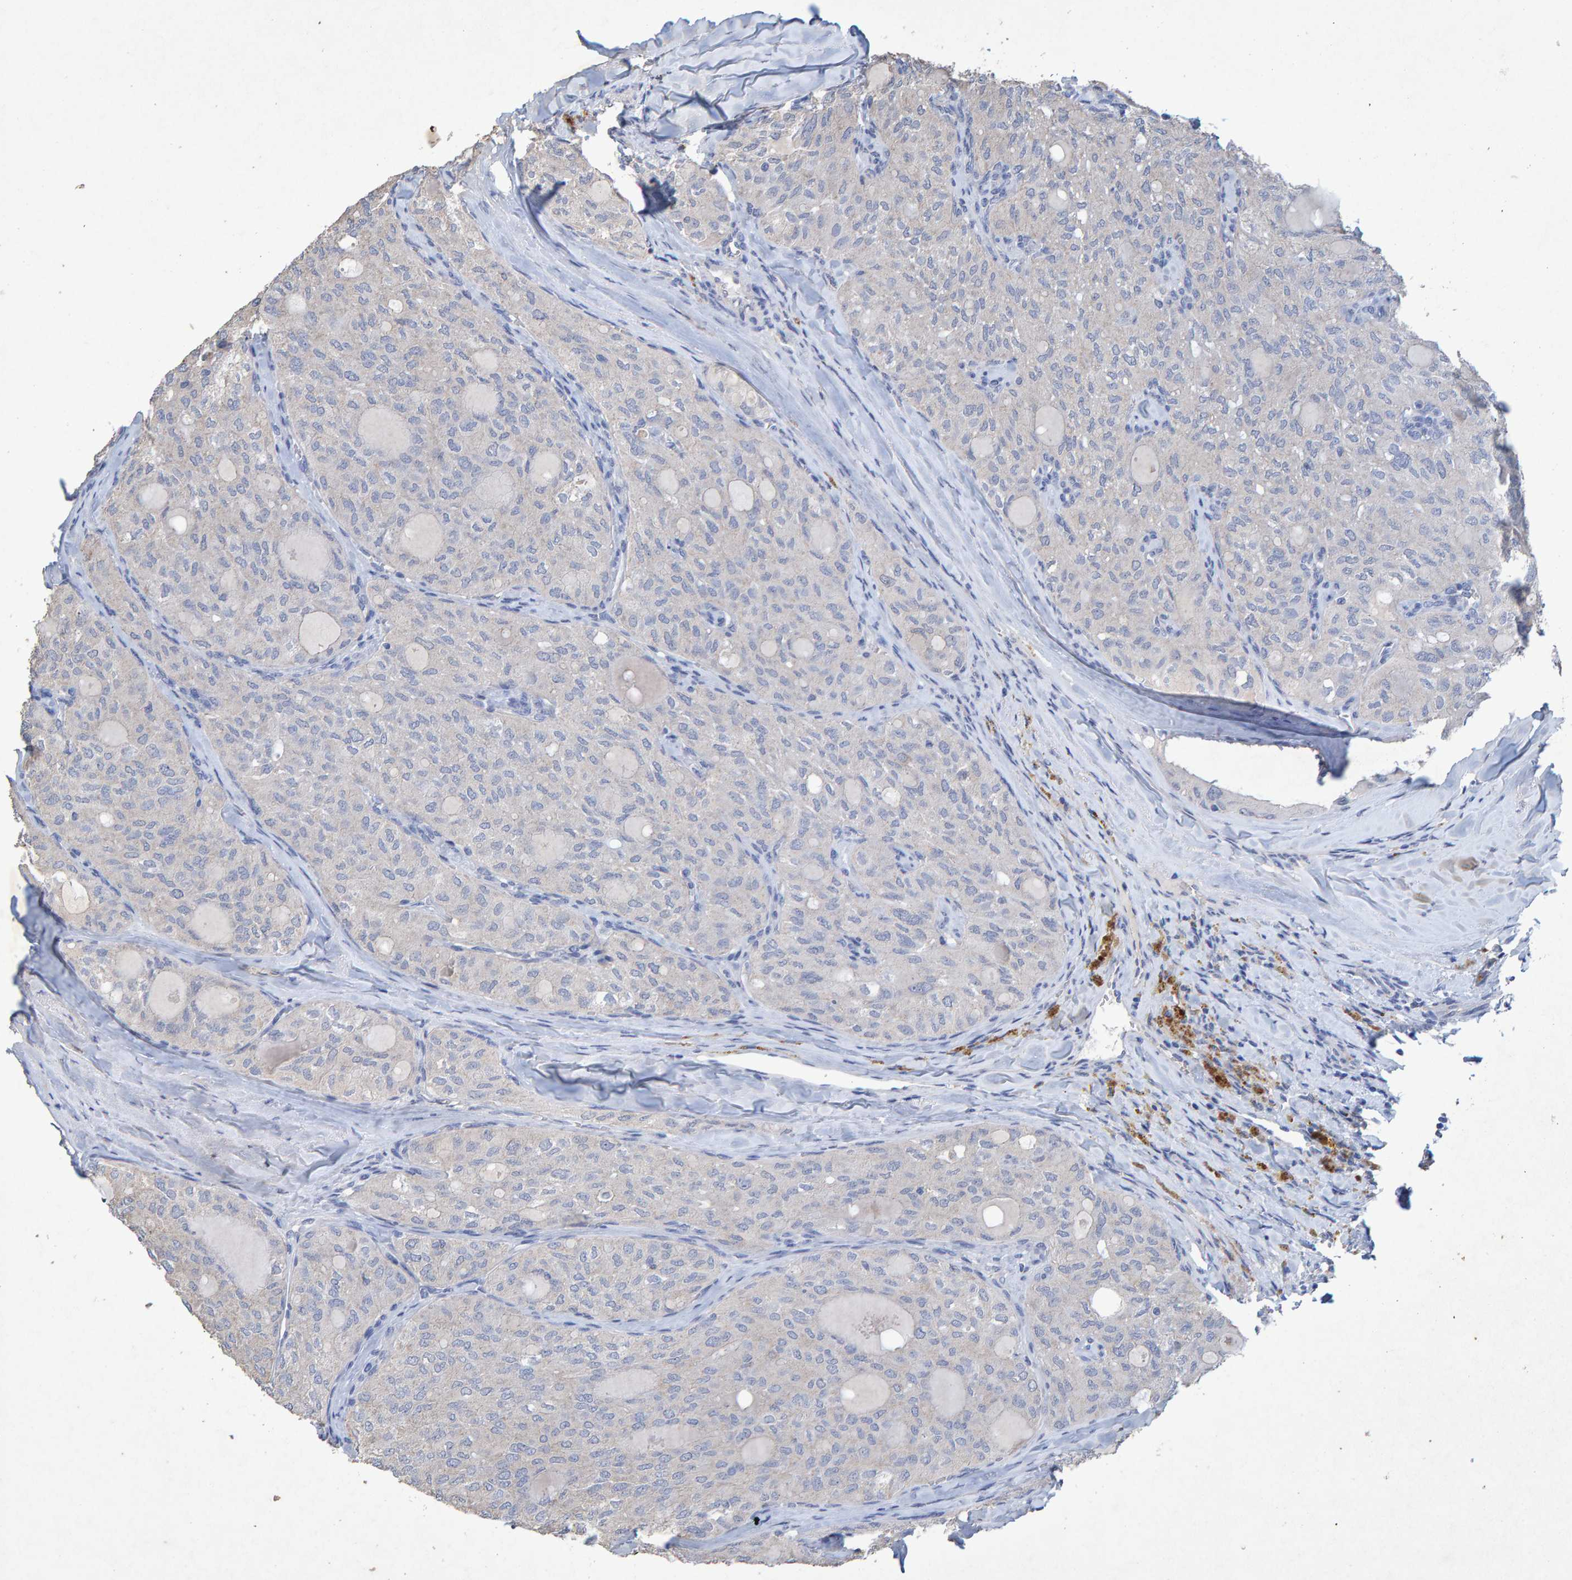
{"staining": {"intensity": "negative", "quantity": "none", "location": "none"}, "tissue": "thyroid cancer", "cell_type": "Tumor cells", "image_type": "cancer", "snomed": [{"axis": "morphology", "description": "Follicular adenoma carcinoma, NOS"}, {"axis": "topography", "description": "Thyroid gland"}], "caption": "Histopathology image shows no protein staining in tumor cells of thyroid follicular adenoma carcinoma tissue.", "gene": "CTH", "patient": {"sex": "male", "age": 75}}